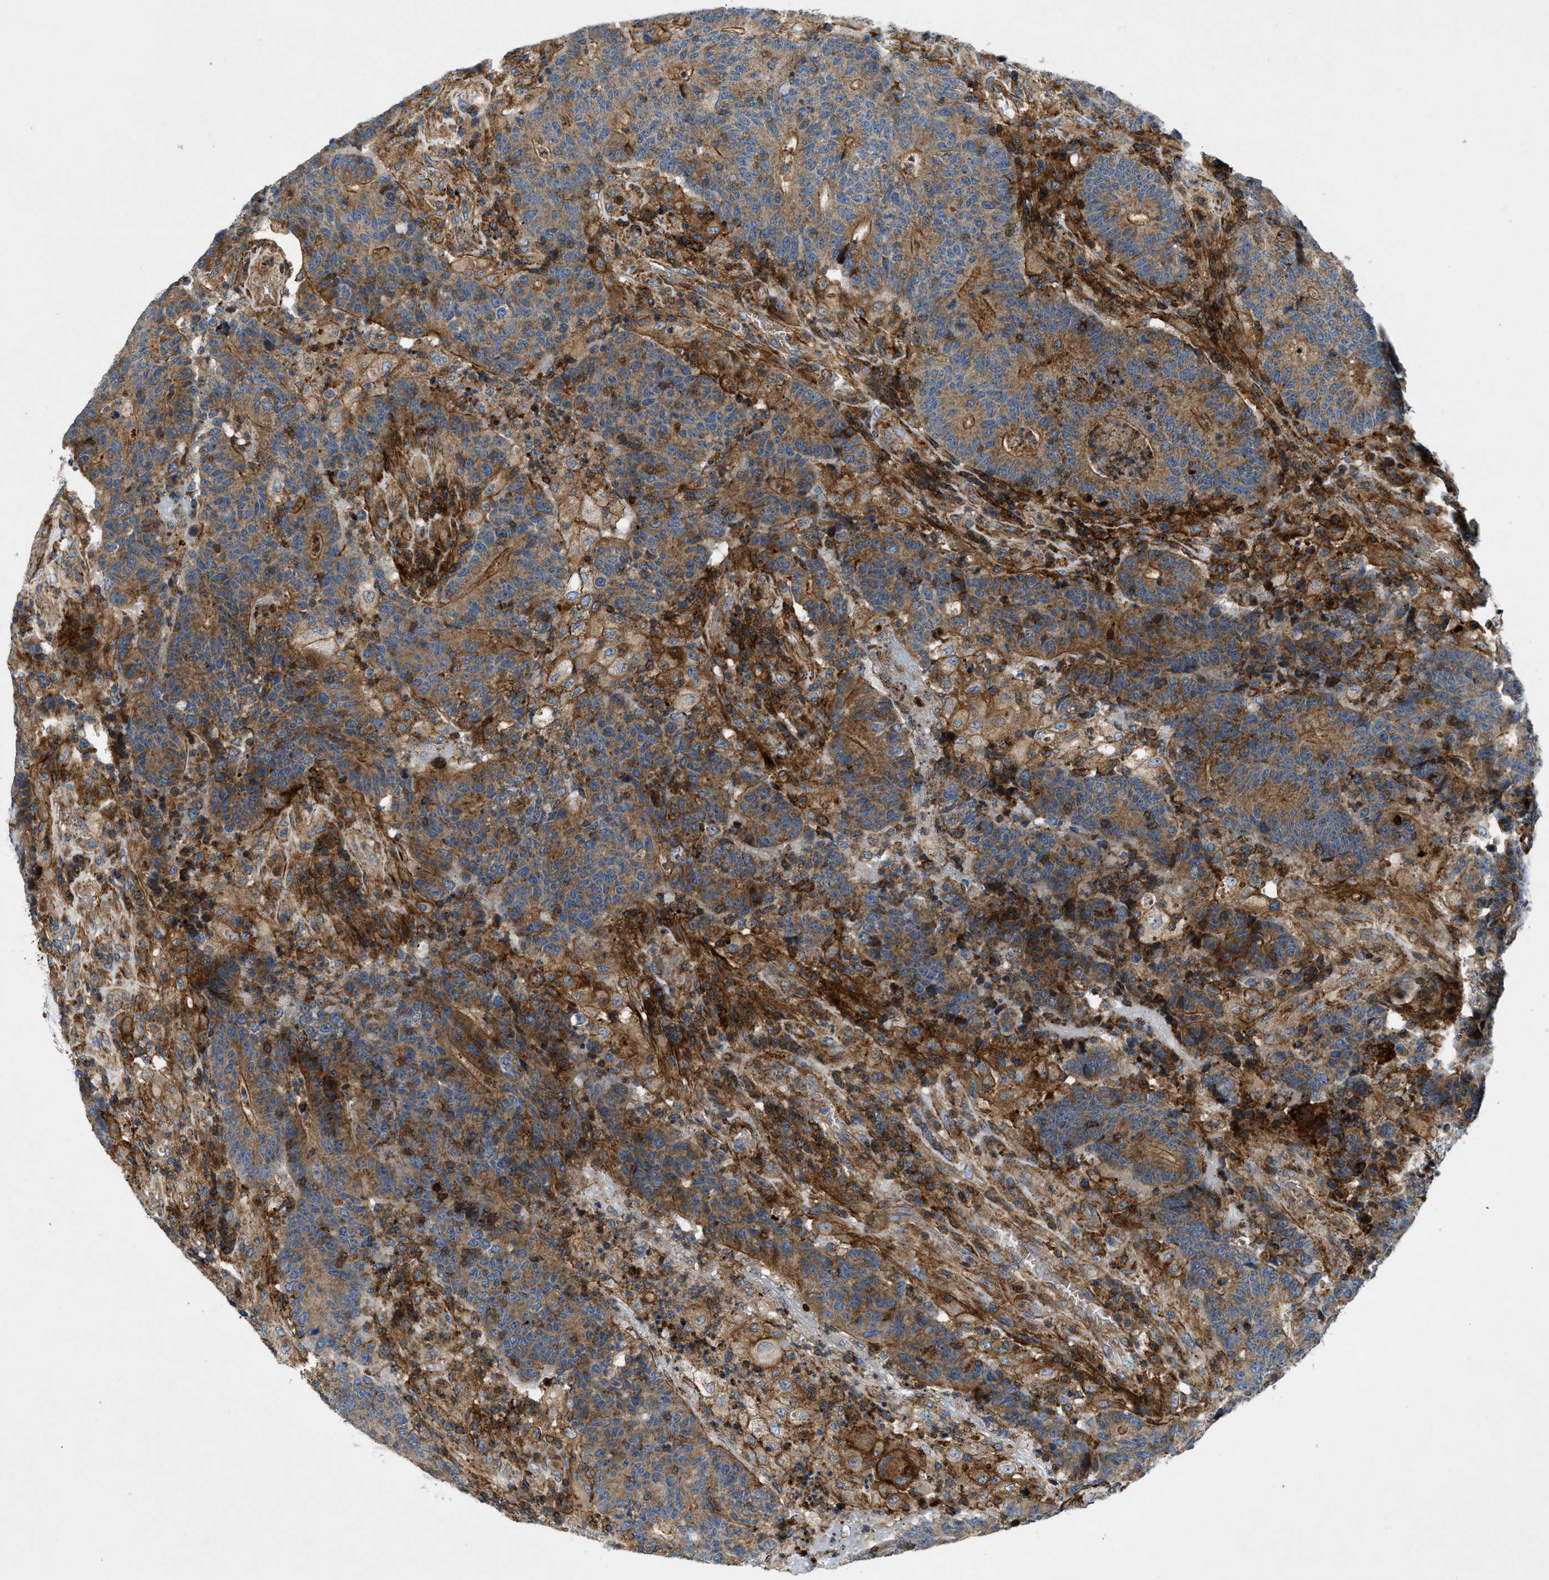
{"staining": {"intensity": "moderate", "quantity": ">75%", "location": "cytoplasmic/membranous"}, "tissue": "colorectal cancer", "cell_type": "Tumor cells", "image_type": "cancer", "snomed": [{"axis": "morphology", "description": "Normal tissue, NOS"}, {"axis": "morphology", "description": "Adenocarcinoma, NOS"}, {"axis": "topography", "description": "Colon"}], "caption": "Immunohistochemistry (IHC) photomicrograph of human adenocarcinoma (colorectal) stained for a protein (brown), which demonstrates medium levels of moderate cytoplasmic/membranous positivity in approximately >75% of tumor cells.", "gene": "DHODH", "patient": {"sex": "female", "age": 75}}